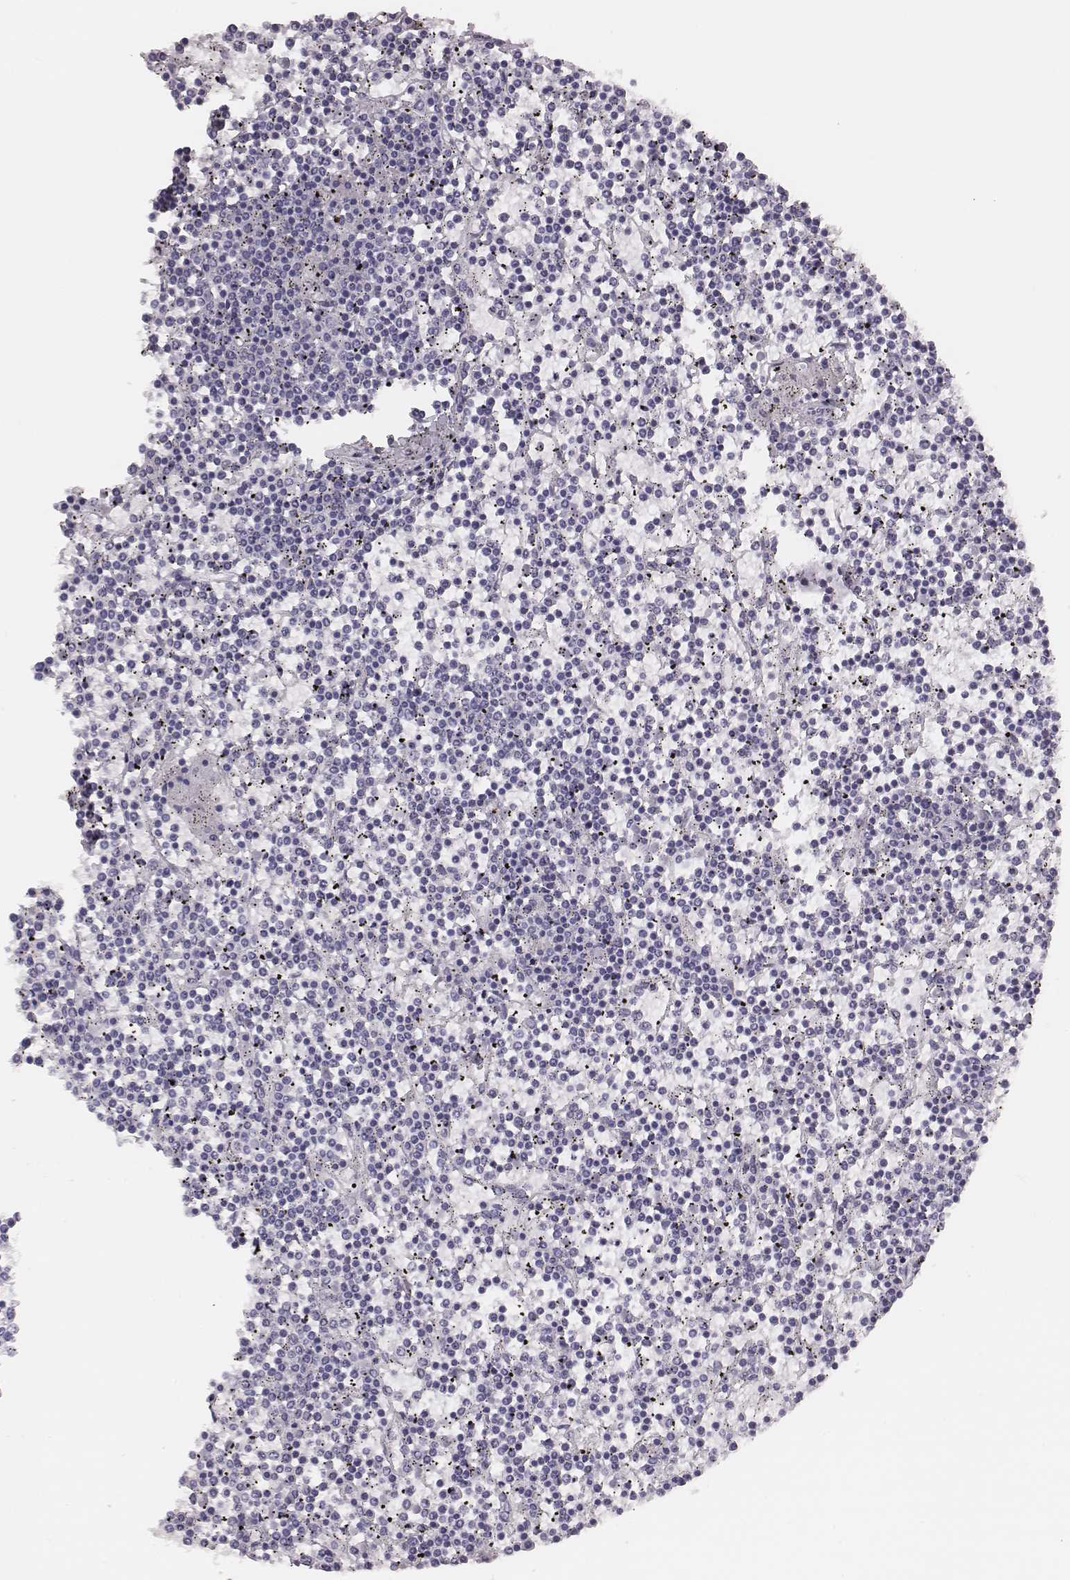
{"staining": {"intensity": "negative", "quantity": "none", "location": "none"}, "tissue": "lymphoma", "cell_type": "Tumor cells", "image_type": "cancer", "snomed": [{"axis": "morphology", "description": "Malignant lymphoma, non-Hodgkin's type, Low grade"}, {"axis": "topography", "description": "Spleen"}], "caption": "Immunohistochemistry photomicrograph of neoplastic tissue: human malignant lymphoma, non-Hodgkin's type (low-grade) stained with DAB (3,3'-diaminobenzidine) exhibits no significant protein staining in tumor cells.", "gene": "H1-6", "patient": {"sex": "female", "age": 19}}